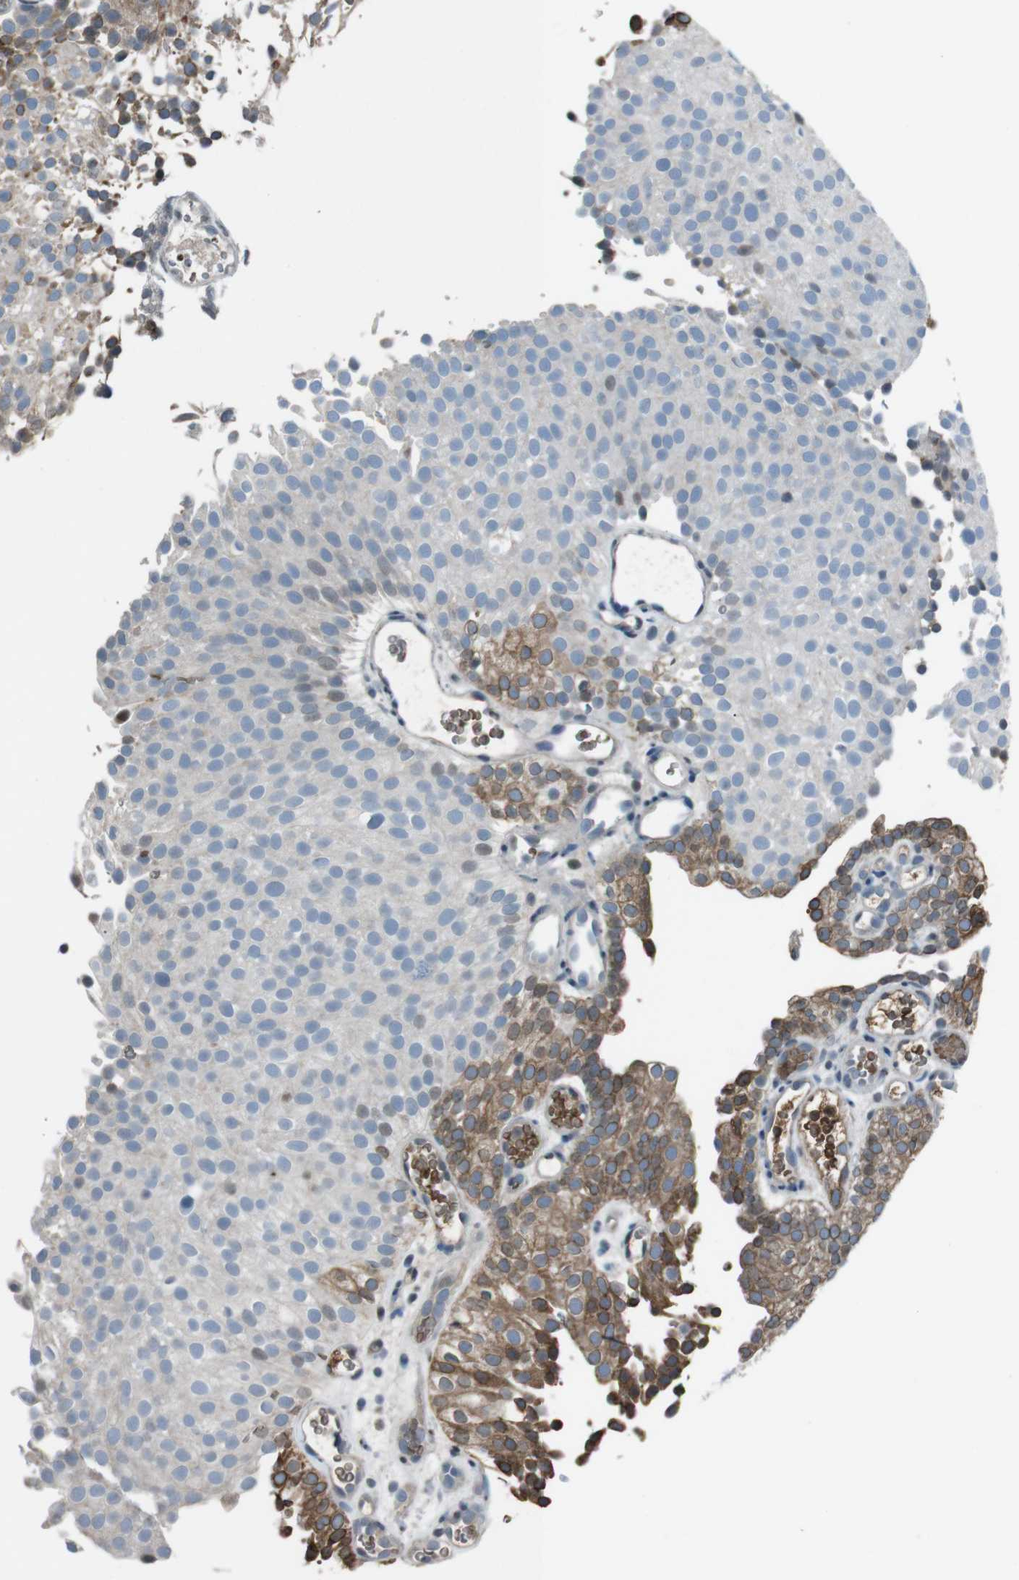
{"staining": {"intensity": "moderate", "quantity": "<25%", "location": "cytoplasmic/membranous"}, "tissue": "urothelial cancer", "cell_type": "Tumor cells", "image_type": "cancer", "snomed": [{"axis": "morphology", "description": "Urothelial carcinoma, Low grade"}, {"axis": "topography", "description": "Urinary bladder"}], "caption": "Tumor cells reveal moderate cytoplasmic/membranous expression in approximately <25% of cells in low-grade urothelial carcinoma.", "gene": "UGT1A6", "patient": {"sex": "male", "age": 78}}